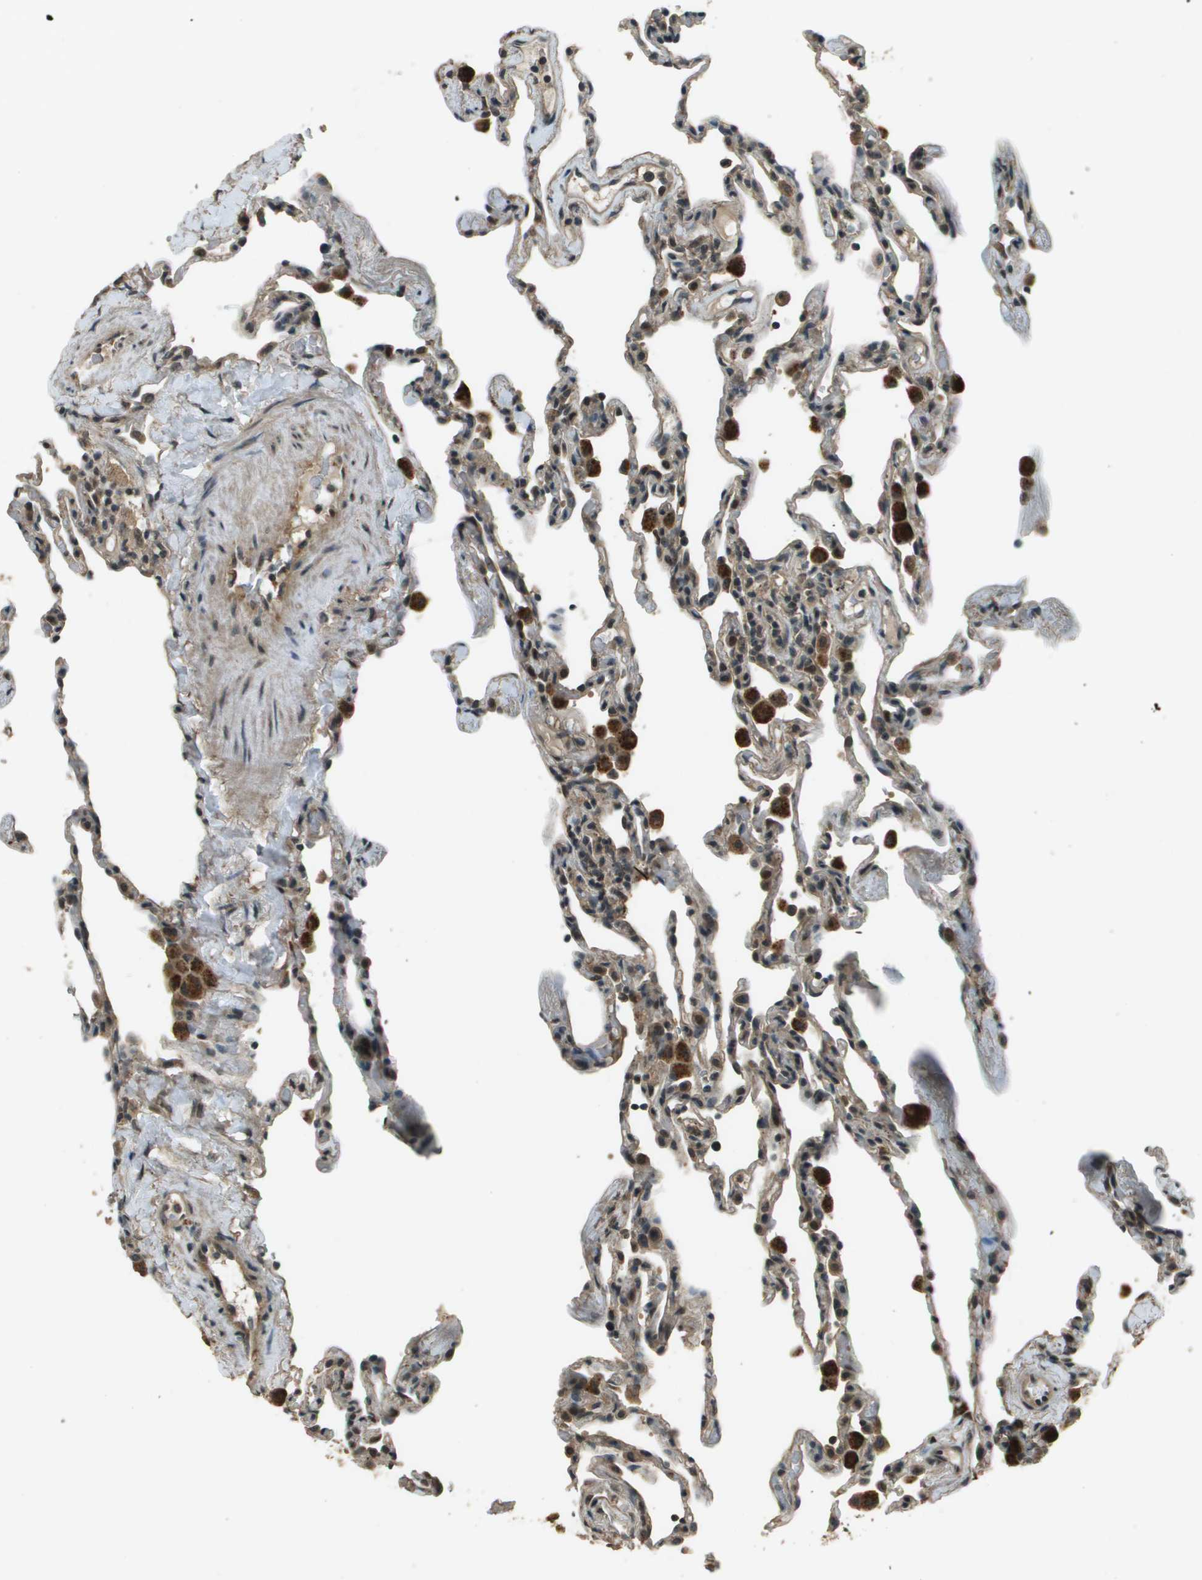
{"staining": {"intensity": "weak", "quantity": "<25%", "location": "cytoplasmic/membranous"}, "tissue": "lung", "cell_type": "Alveolar cells", "image_type": "normal", "snomed": [{"axis": "morphology", "description": "Normal tissue, NOS"}, {"axis": "topography", "description": "Lung"}], "caption": "Human lung stained for a protein using immunohistochemistry displays no staining in alveolar cells.", "gene": "SDC3", "patient": {"sex": "male", "age": 59}}